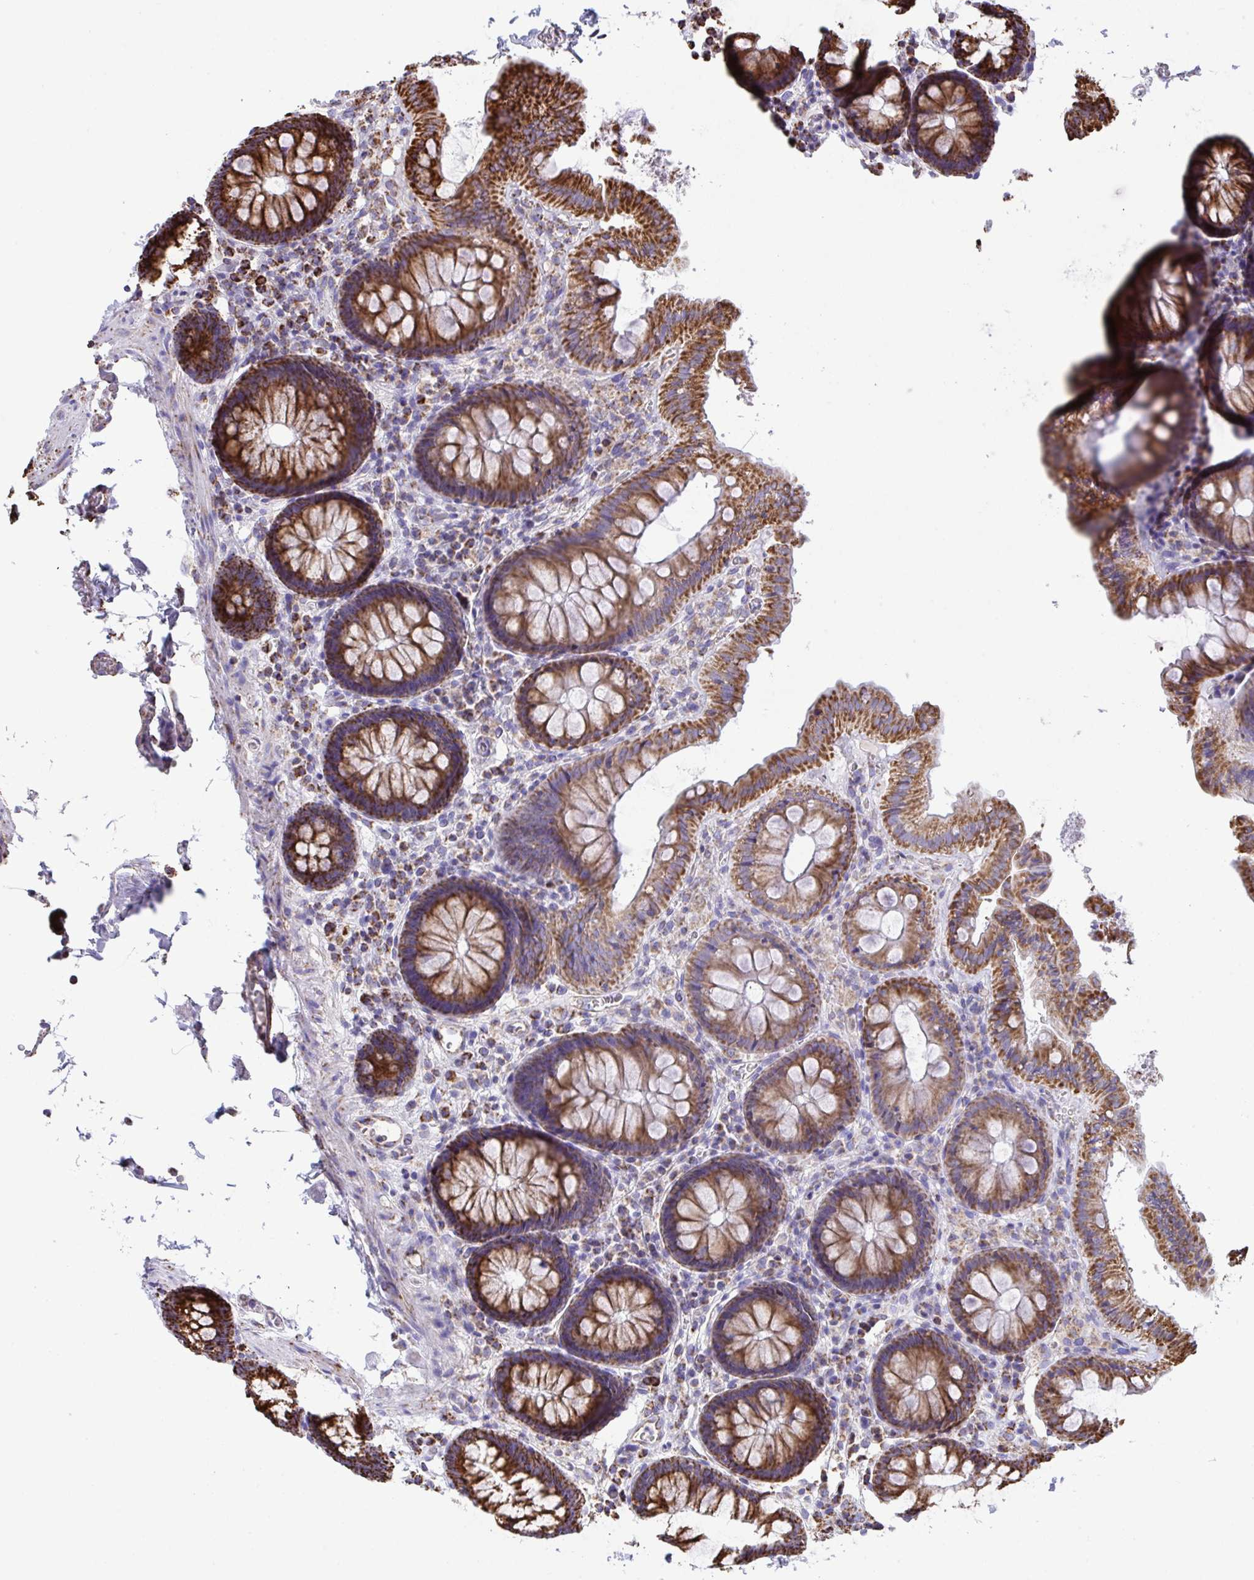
{"staining": {"intensity": "strong", "quantity": ">75%", "location": "cytoplasmic/membranous"}, "tissue": "colon", "cell_type": "Glandular cells", "image_type": "normal", "snomed": [{"axis": "morphology", "description": "Normal tissue, NOS"}, {"axis": "topography", "description": "Colon"}, {"axis": "topography", "description": "Peripheral nerve tissue"}], "caption": "Colon was stained to show a protein in brown. There is high levels of strong cytoplasmic/membranous positivity in about >75% of glandular cells.", "gene": "PCMTD2", "patient": {"sex": "male", "age": 84}}